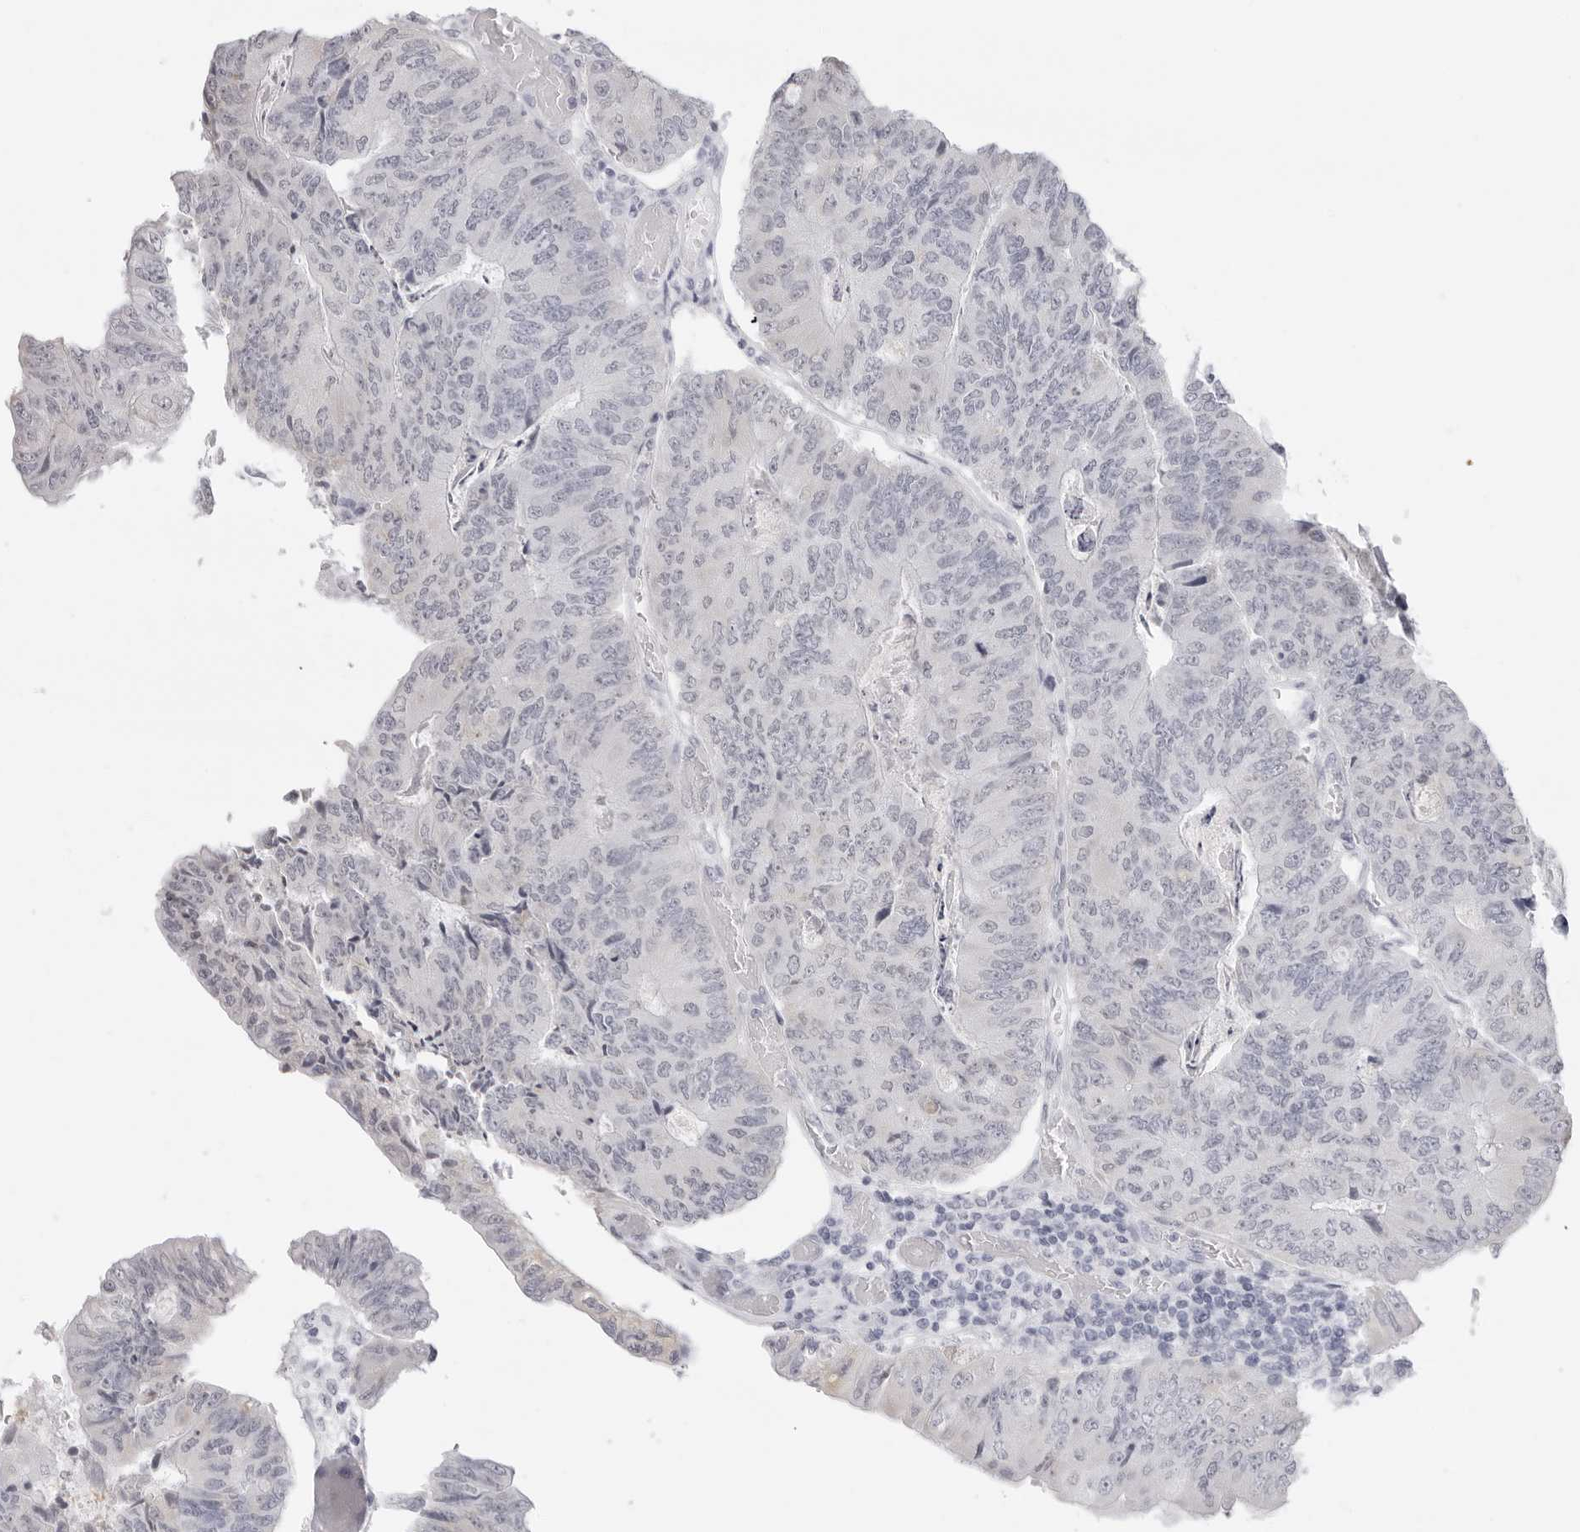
{"staining": {"intensity": "negative", "quantity": "none", "location": "none"}, "tissue": "colorectal cancer", "cell_type": "Tumor cells", "image_type": "cancer", "snomed": [{"axis": "morphology", "description": "Adenocarcinoma, NOS"}, {"axis": "topography", "description": "Colon"}], "caption": "This is a photomicrograph of IHC staining of adenocarcinoma (colorectal), which shows no expression in tumor cells.", "gene": "AGMAT", "patient": {"sex": "female", "age": 67}}